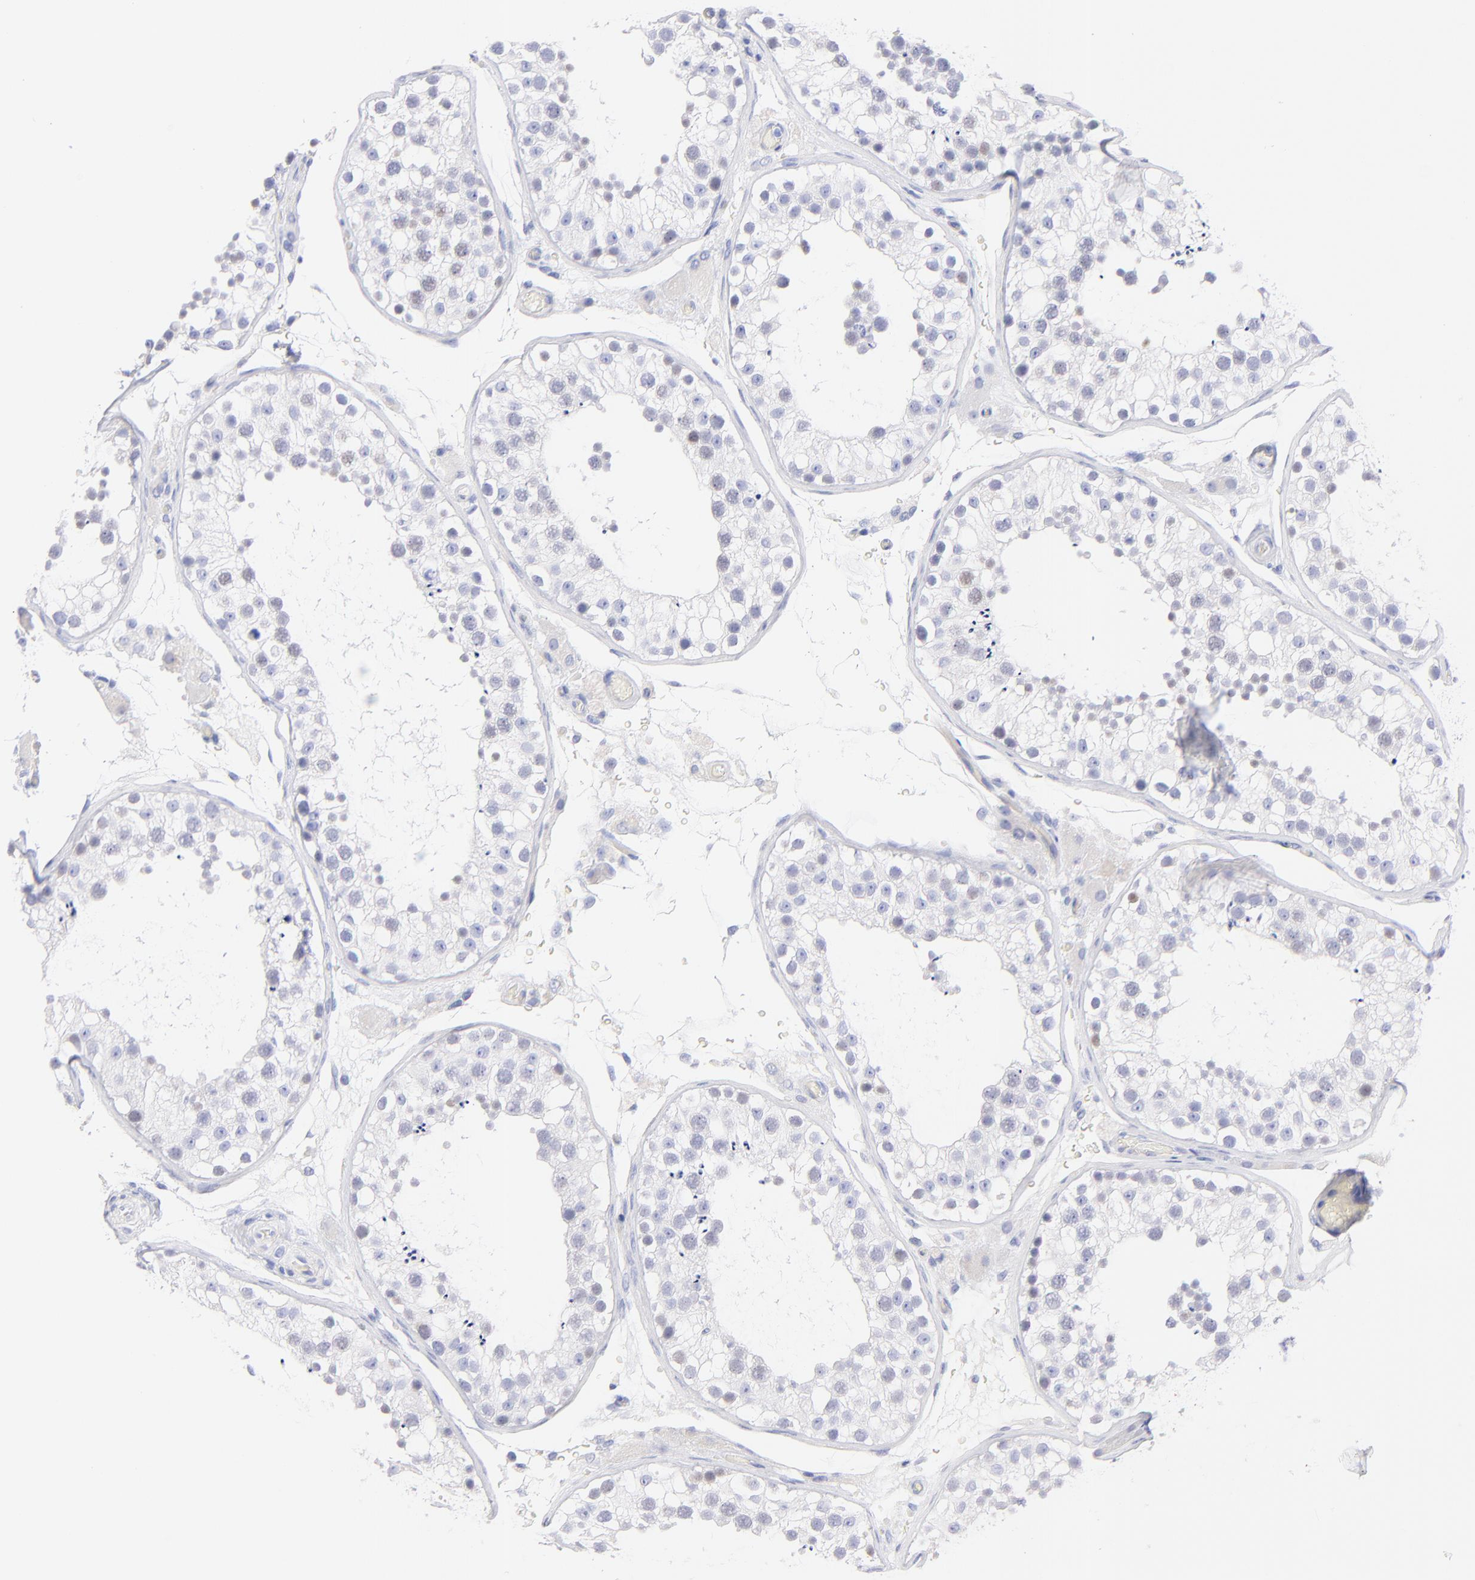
{"staining": {"intensity": "weak", "quantity": "<25%", "location": "nuclear"}, "tissue": "testis", "cell_type": "Cells in seminiferous ducts", "image_type": "normal", "snomed": [{"axis": "morphology", "description": "Normal tissue, NOS"}, {"axis": "topography", "description": "Testis"}], "caption": "Immunohistochemical staining of normal testis demonstrates no significant positivity in cells in seminiferous ducts. (Stains: DAB immunohistochemistry with hematoxylin counter stain, Microscopy: brightfield microscopy at high magnification).", "gene": "C1QTNF6", "patient": {"sex": "male", "age": 26}}